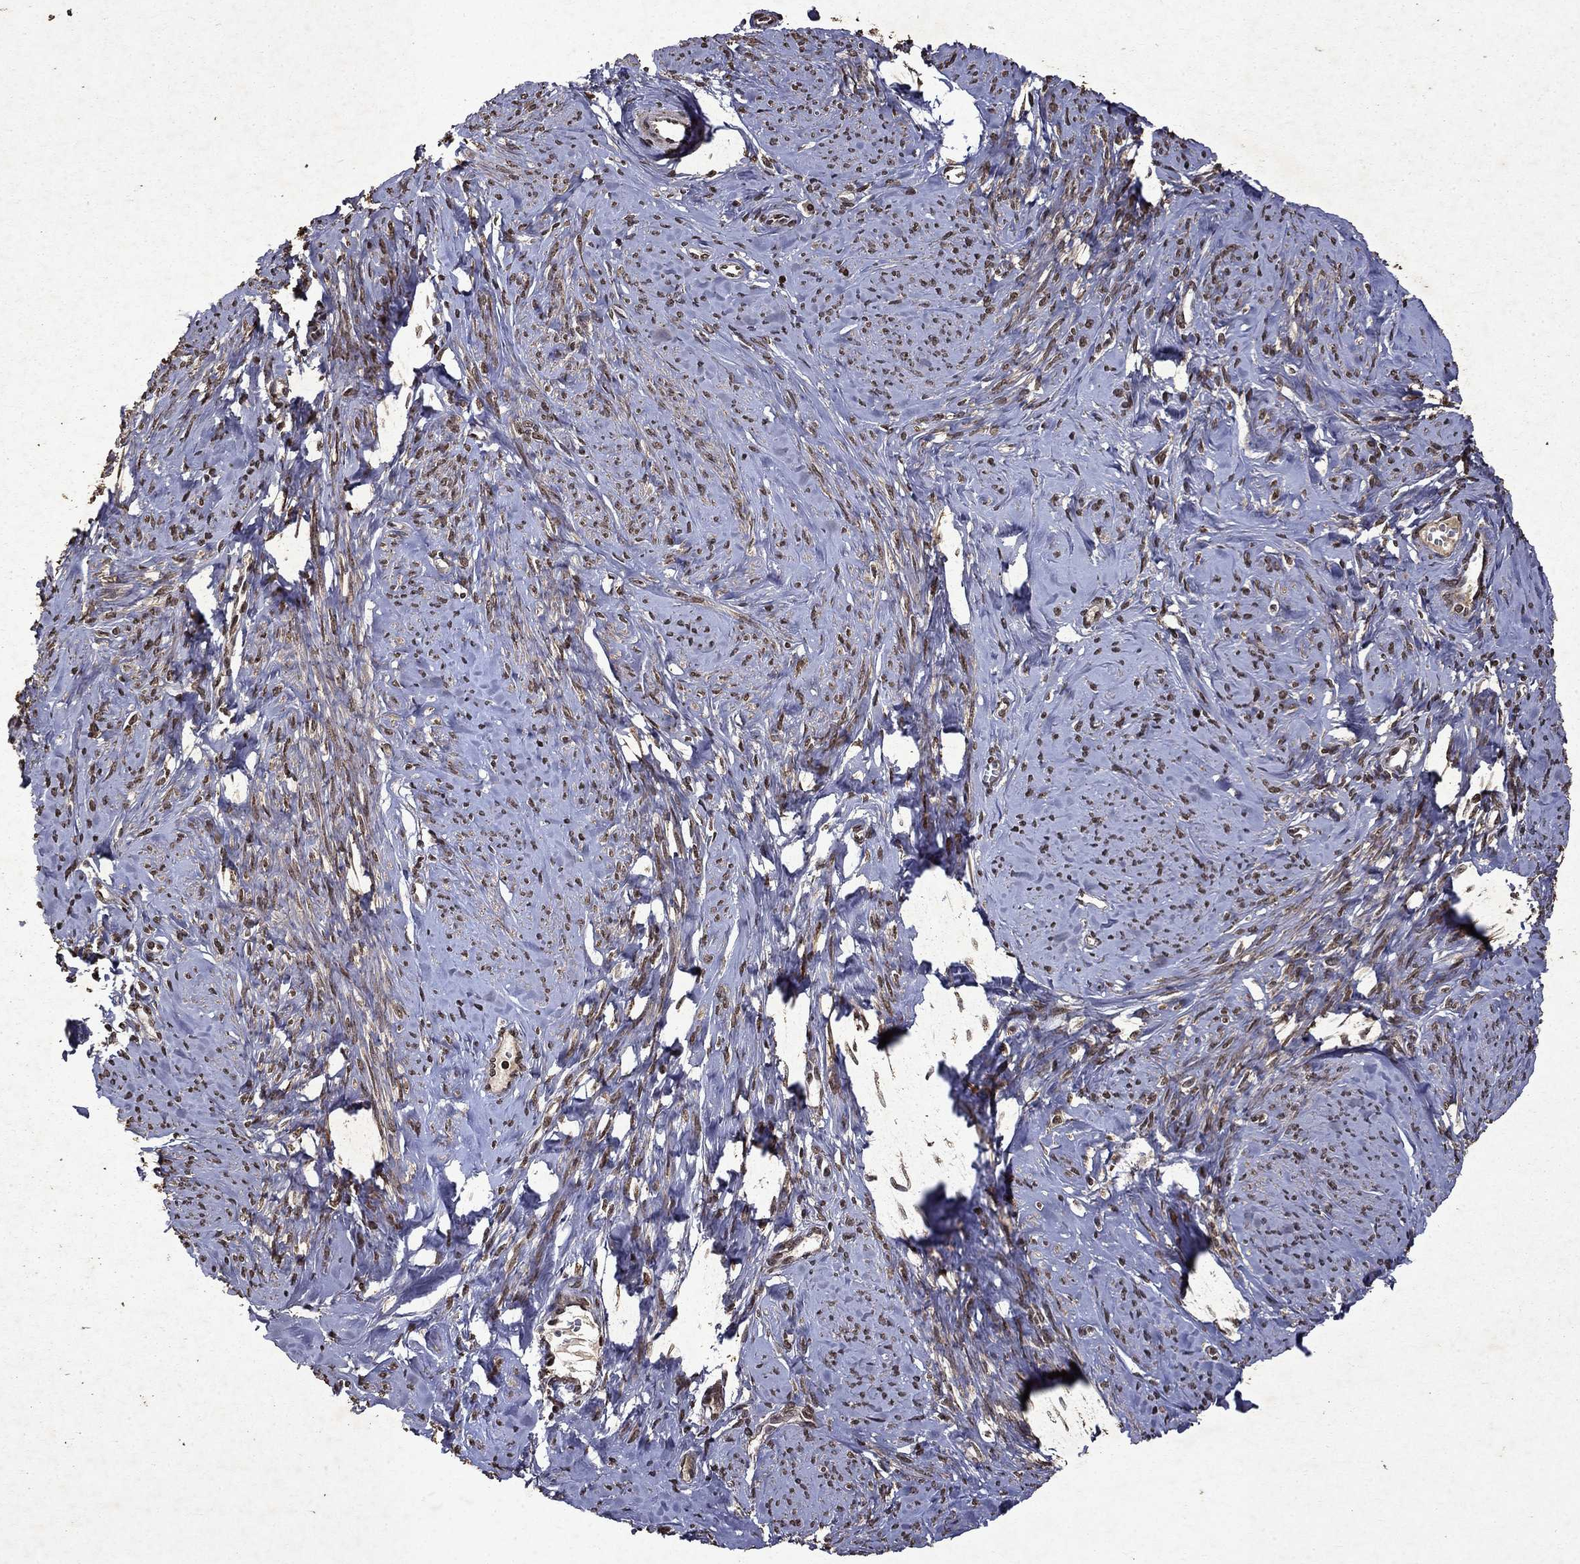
{"staining": {"intensity": "moderate", "quantity": ">75%", "location": "nuclear"}, "tissue": "smooth muscle", "cell_type": "Smooth muscle cells", "image_type": "normal", "snomed": [{"axis": "morphology", "description": "Normal tissue, NOS"}, {"axis": "topography", "description": "Smooth muscle"}], "caption": "Smooth muscle cells show medium levels of moderate nuclear expression in approximately >75% of cells in benign smooth muscle.", "gene": "PIN4", "patient": {"sex": "female", "age": 48}}